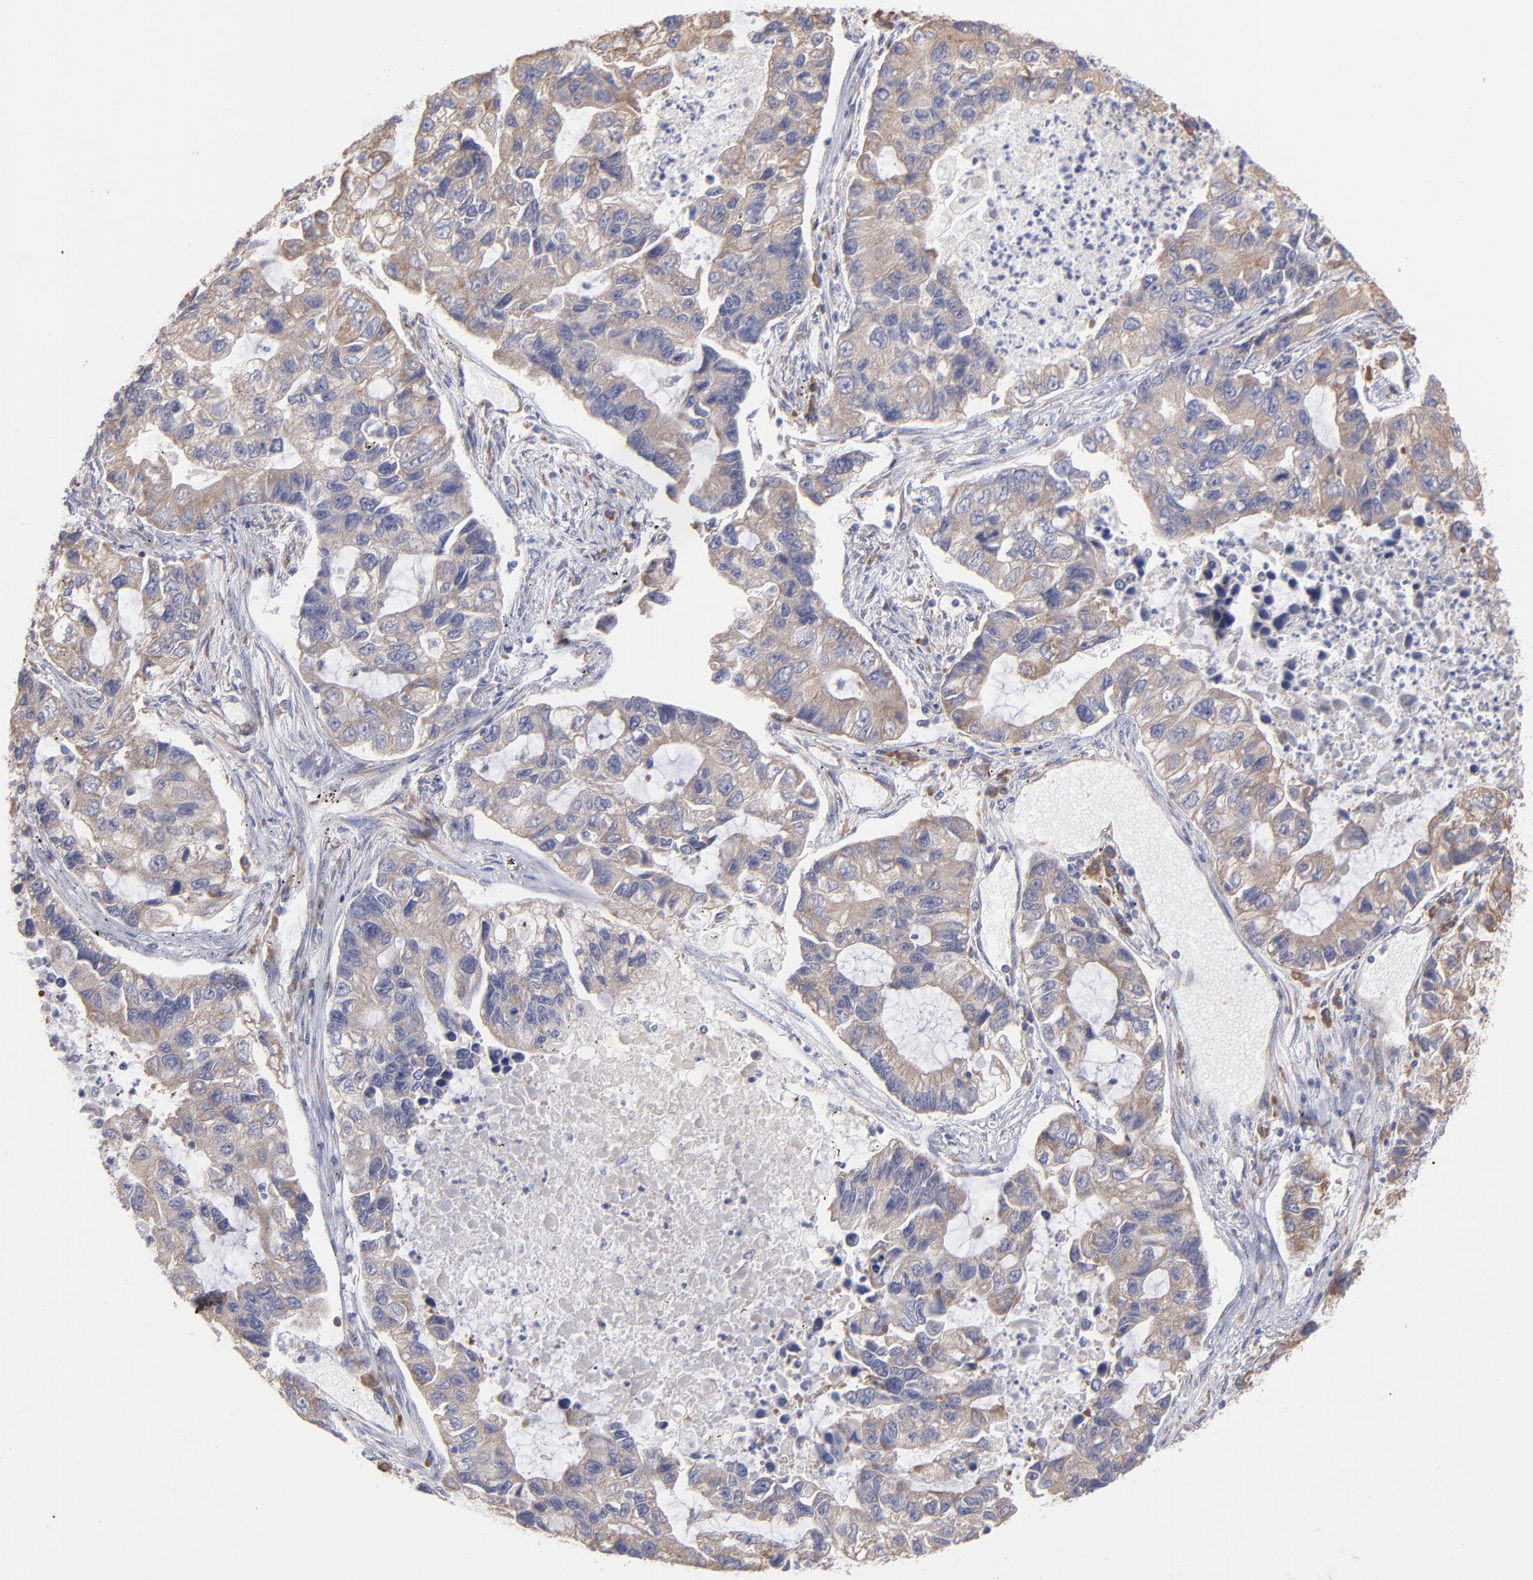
{"staining": {"intensity": "weak", "quantity": "25%-75%", "location": "cytoplasmic/membranous"}, "tissue": "lung cancer", "cell_type": "Tumor cells", "image_type": "cancer", "snomed": [{"axis": "morphology", "description": "Adenocarcinoma, NOS"}, {"axis": "topography", "description": "Lung"}], "caption": "A brown stain shows weak cytoplasmic/membranous staining of a protein in human adenocarcinoma (lung) tumor cells.", "gene": "RPLP0", "patient": {"sex": "female", "age": 51}}